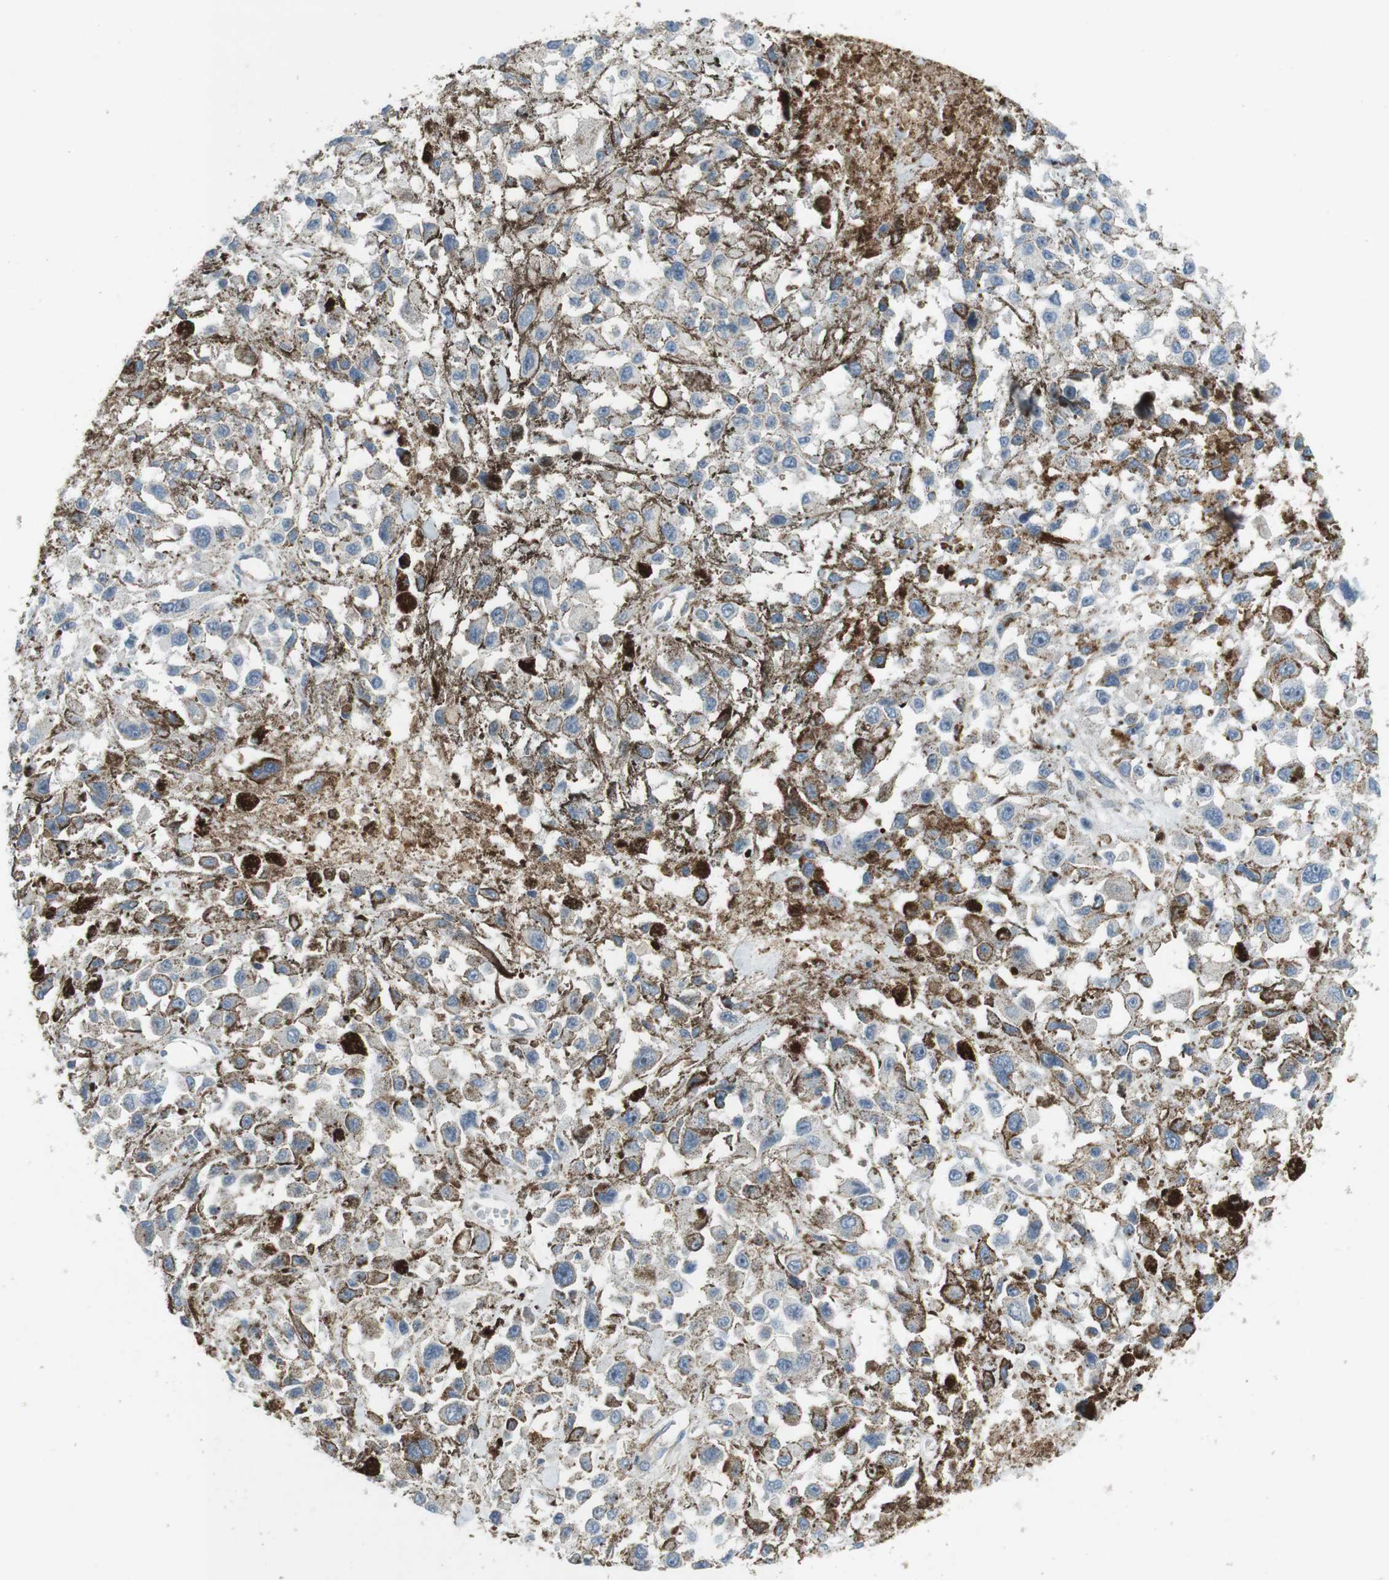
{"staining": {"intensity": "negative", "quantity": "none", "location": "none"}, "tissue": "melanoma", "cell_type": "Tumor cells", "image_type": "cancer", "snomed": [{"axis": "morphology", "description": "Malignant melanoma, Metastatic site"}, {"axis": "topography", "description": "Lymph node"}], "caption": "IHC histopathology image of neoplastic tissue: human malignant melanoma (metastatic site) stained with DAB exhibits no significant protein staining in tumor cells.", "gene": "PCDH10", "patient": {"sex": "male", "age": 59}}